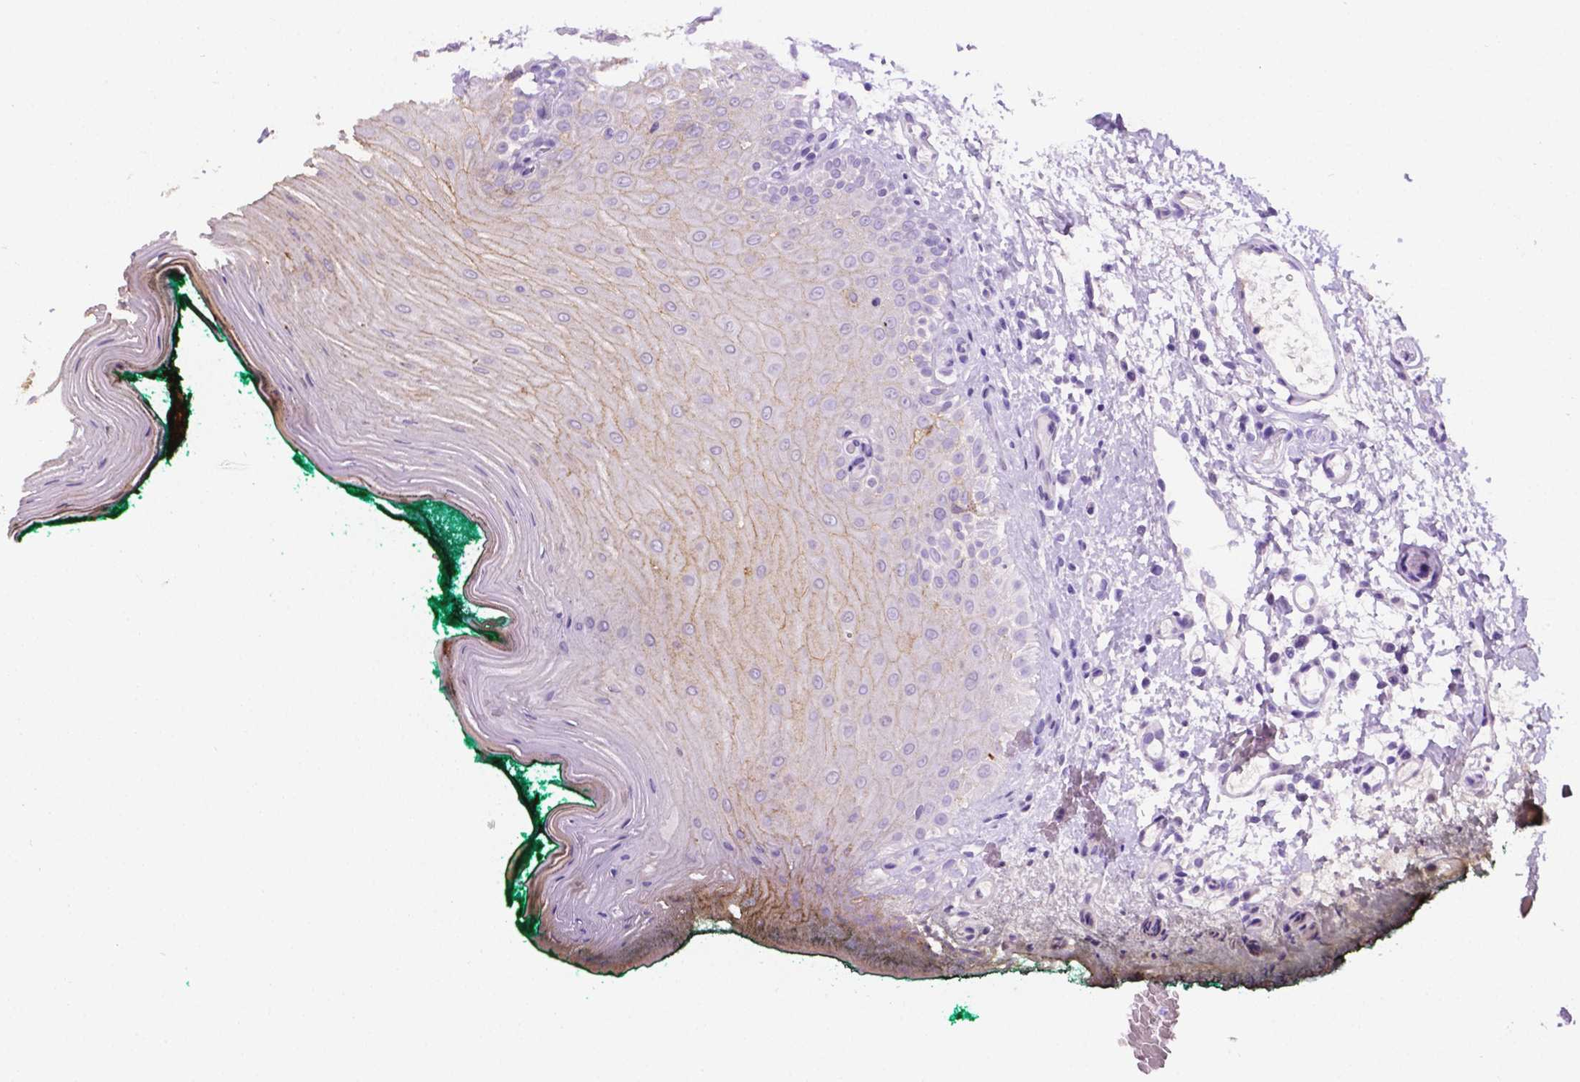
{"staining": {"intensity": "moderate", "quantity": "<25%", "location": "cytoplasmic/membranous"}, "tissue": "oral mucosa", "cell_type": "Squamous epithelial cells", "image_type": "normal", "snomed": [{"axis": "morphology", "description": "Normal tissue, NOS"}, {"axis": "topography", "description": "Oral tissue"}], "caption": "A high-resolution photomicrograph shows immunohistochemistry staining of normal oral mucosa, which demonstrates moderate cytoplasmic/membranous positivity in about <25% of squamous epithelial cells. The staining was performed using DAB, with brown indicating positive protein expression. Nuclei are stained blue with hematoxylin.", "gene": "TACSTD2", "patient": {"sex": "female", "age": 83}}